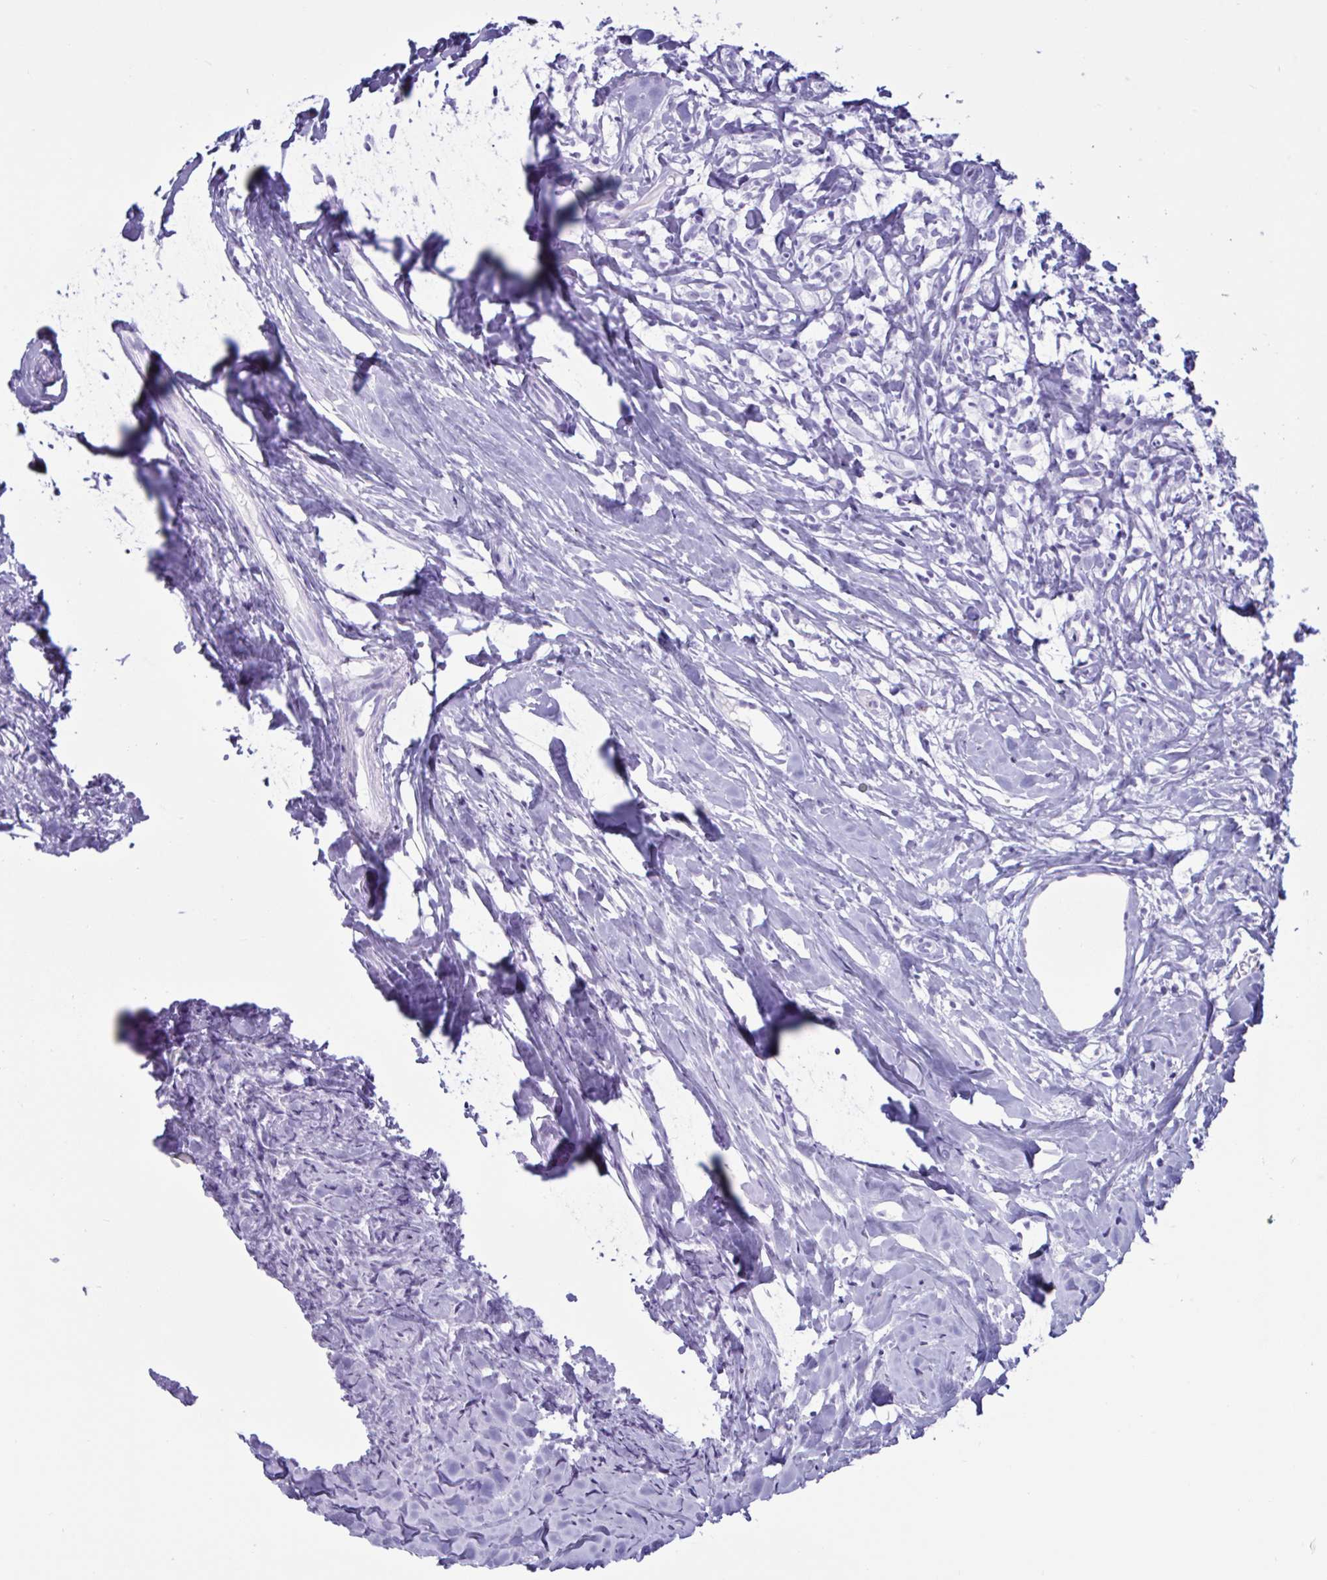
{"staining": {"intensity": "negative", "quantity": "none", "location": "none"}, "tissue": "lymphoma", "cell_type": "Tumor cells", "image_type": "cancer", "snomed": [{"axis": "morphology", "description": "Hodgkin's disease, NOS"}, {"axis": "topography", "description": "No Tissue"}], "caption": "Human Hodgkin's disease stained for a protein using IHC exhibits no positivity in tumor cells.", "gene": "MRGPRG", "patient": {"sex": "female", "age": 21}}